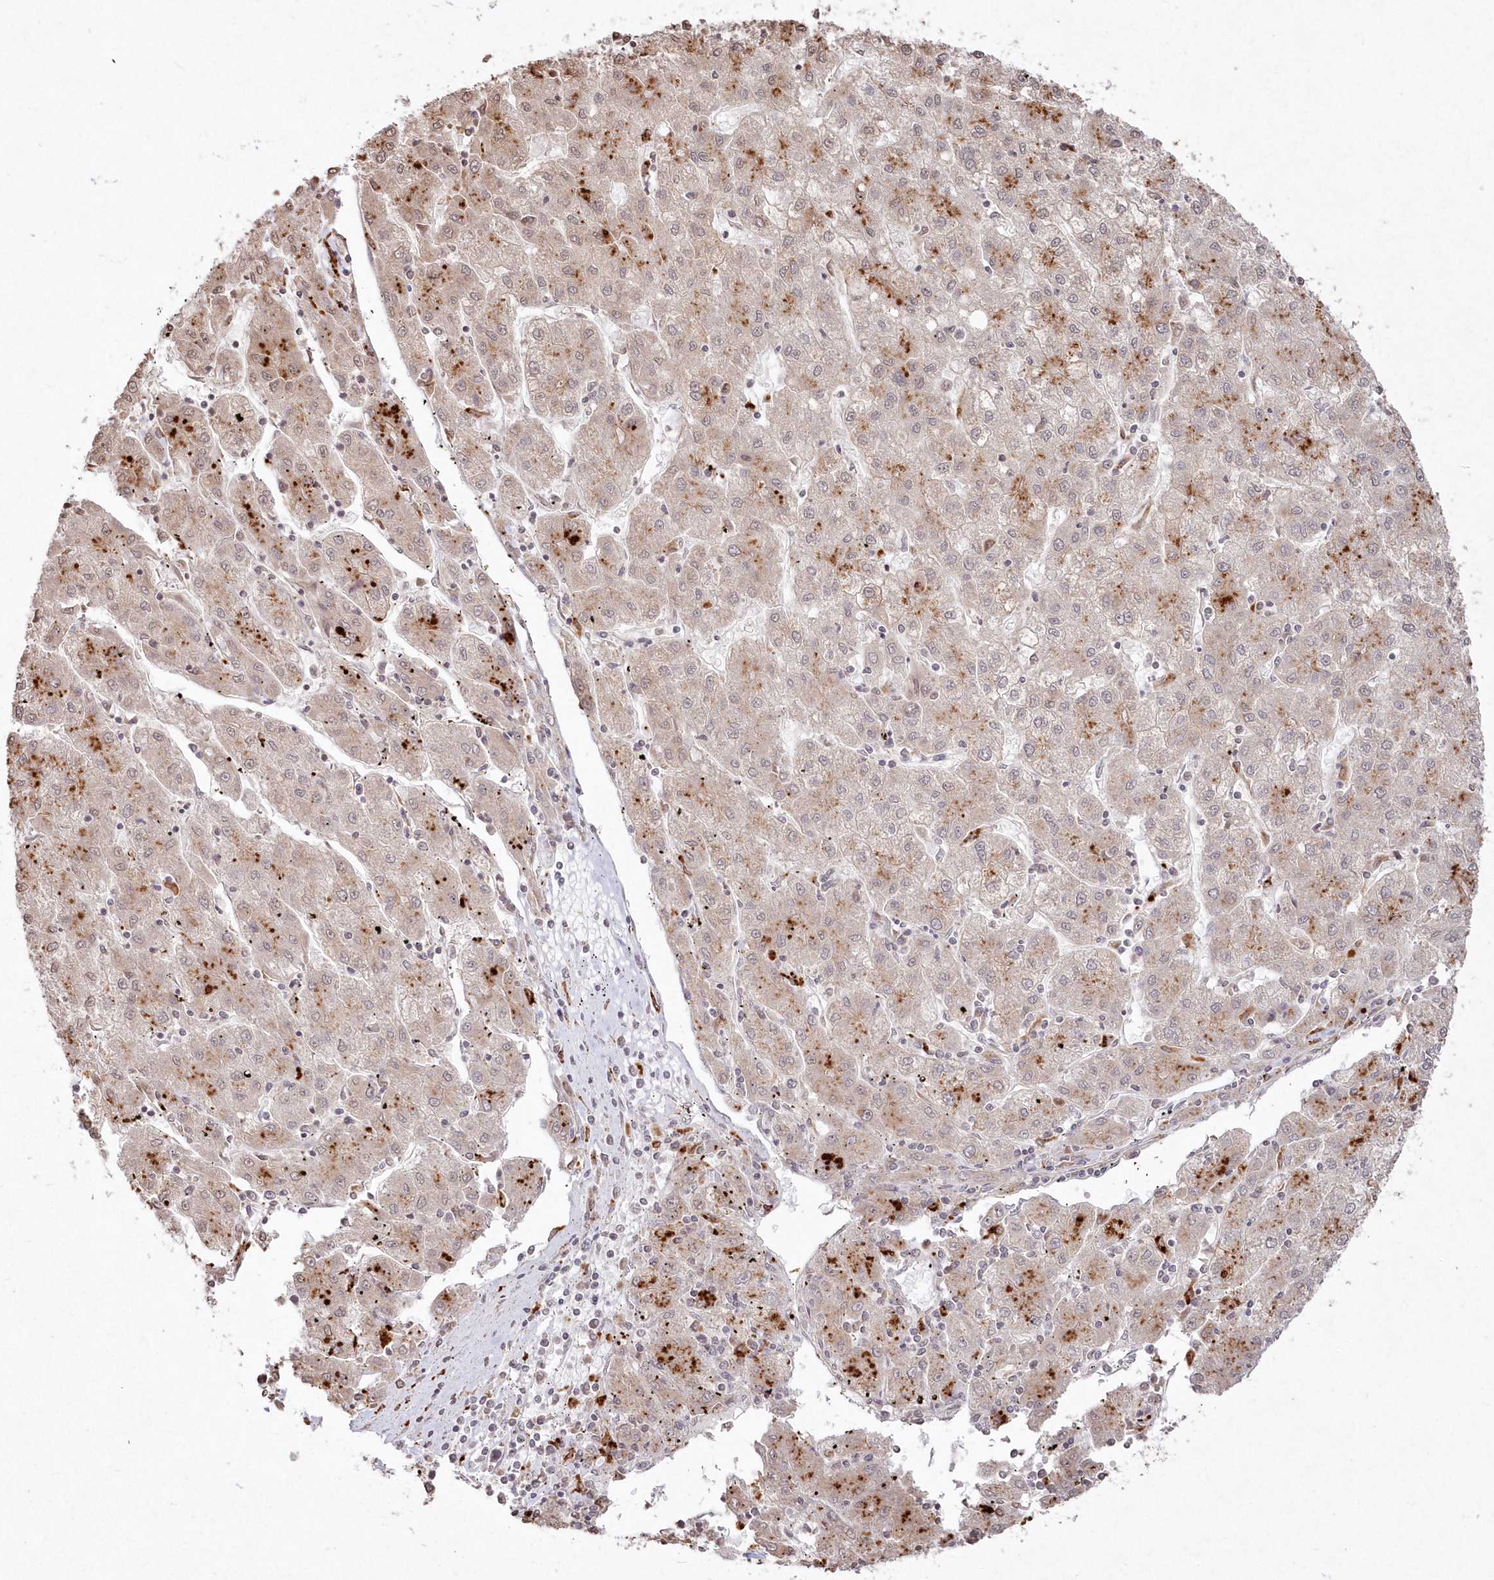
{"staining": {"intensity": "moderate", "quantity": "25%-75%", "location": "cytoplasmic/membranous"}, "tissue": "liver cancer", "cell_type": "Tumor cells", "image_type": "cancer", "snomed": [{"axis": "morphology", "description": "Carcinoma, Hepatocellular, NOS"}, {"axis": "topography", "description": "Liver"}], "caption": "A brown stain highlights moderate cytoplasmic/membranous staining of a protein in human hepatocellular carcinoma (liver) tumor cells. (DAB (3,3'-diaminobenzidine) = brown stain, brightfield microscopy at high magnification).", "gene": "ARSB", "patient": {"sex": "male", "age": 72}}